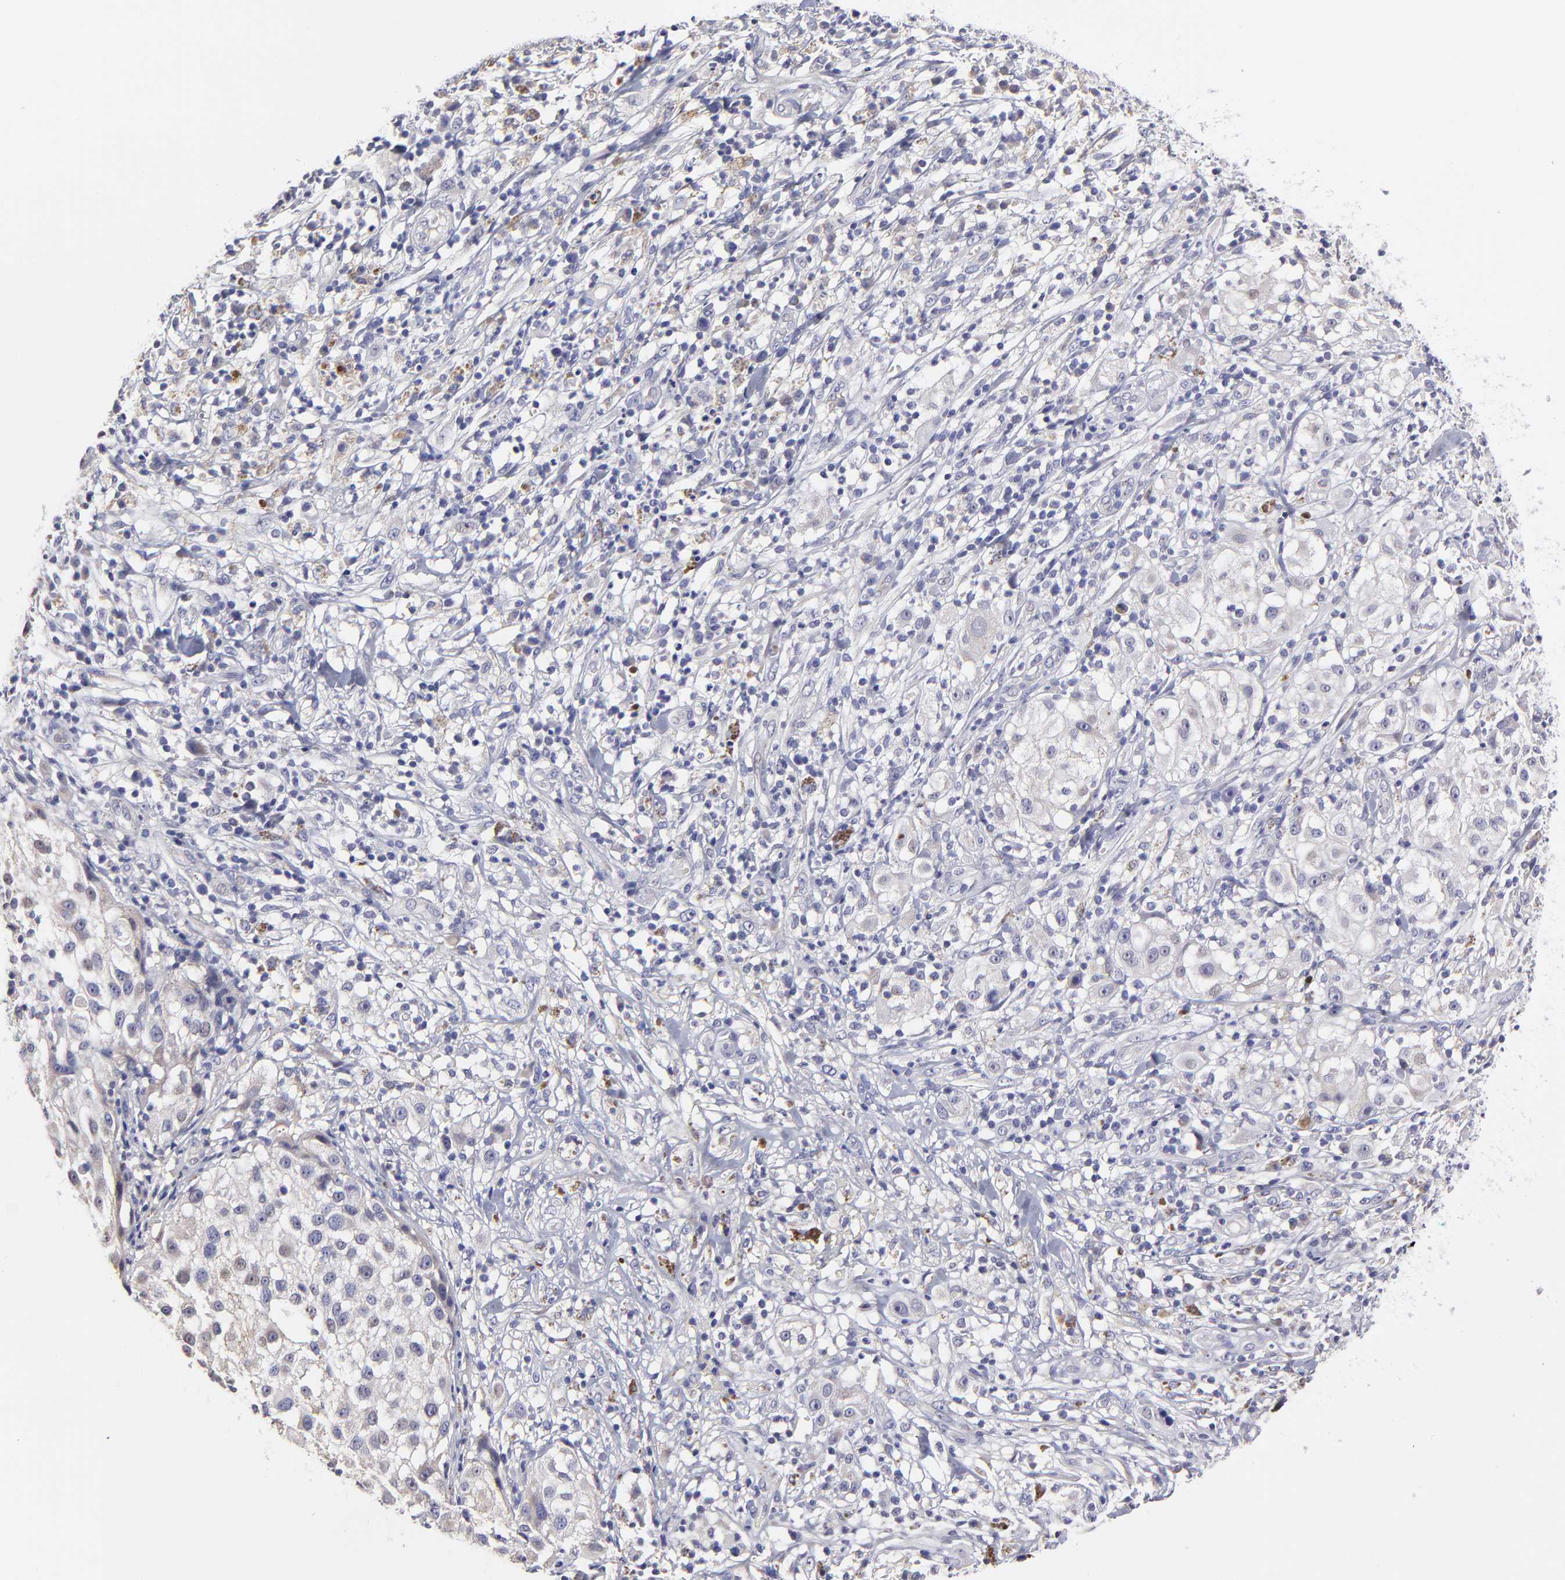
{"staining": {"intensity": "negative", "quantity": "none", "location": "none"}, "tissue": "melanoma", "cell_type": "Tumor cells", "image_type": "cancer", "snomed": [{"axis": "morphology", "description": "Necrosis, NOS"}, {"axis": "morphology", "description": "Malignant melanoma, NOS"}, {"axis": "topography", "description": "Skin"}], "caption": "Tumor cells show no significant protein staining in malignant melanoma.", "gene": "BTG2", "patient": {"sex": "female", "age": 87}}